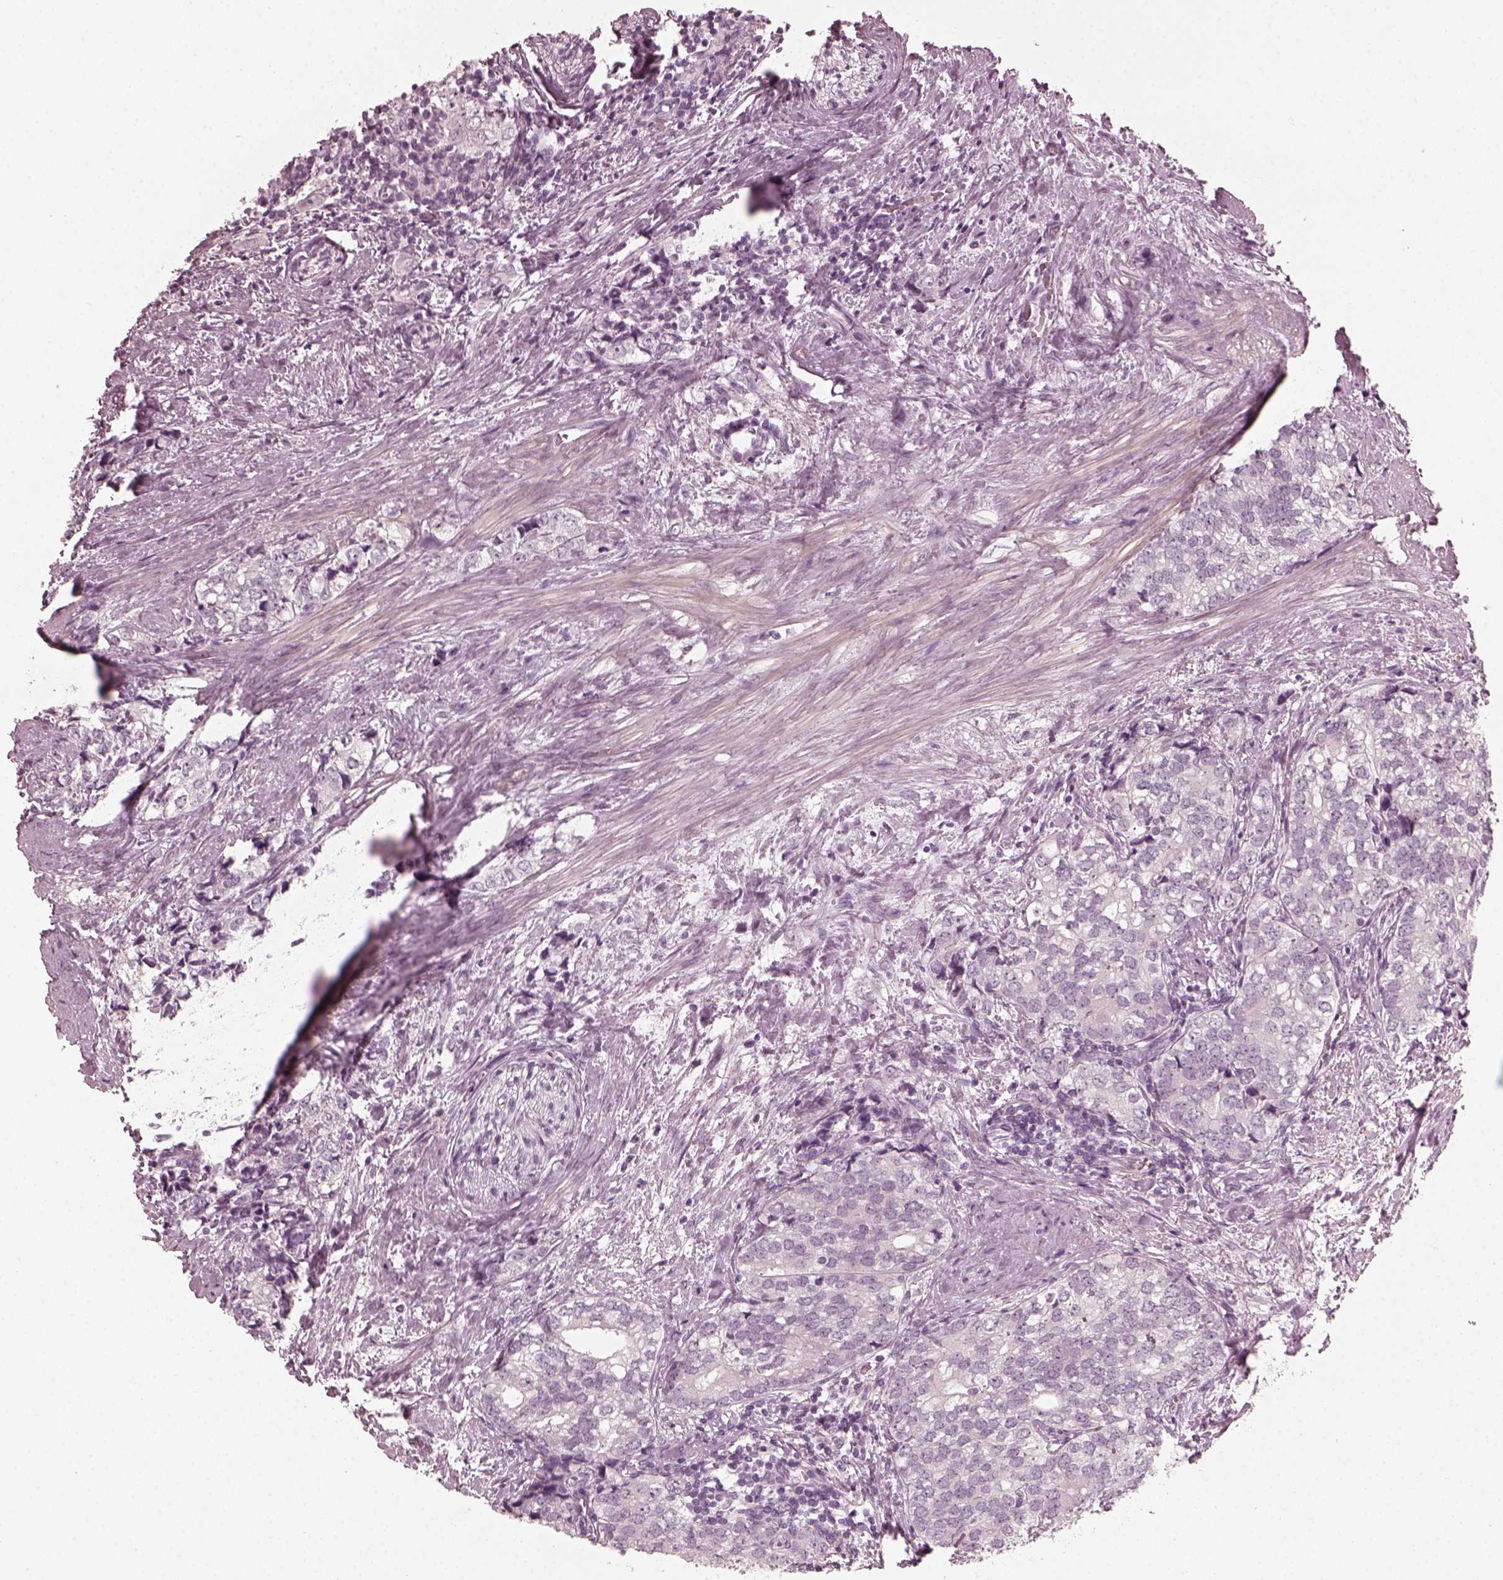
{"staining": {"intensity": "negative", "quantity": "none", "location": "none"}, "tissue": "prostate cancer", "cell_type": "Tumor cells", "image_type": "cancer", "snomed": [{"axis": "morphology", "description": "Adenocarcinoma, NOS"}, {"axis": "topography", "description": "Prostate and seminal vesicle, NOS"}], "caption": "An image of prostate cancer stained for a protein displays no brown staining in tumor cells. Brightfield microscopy of immunohistochemistry (IHC) stained with DAB (brown) and hematoxylin (blue), captured at high magnification.", "gene": "CCDC170", "patient": {"sex": "male", "age": 63}}